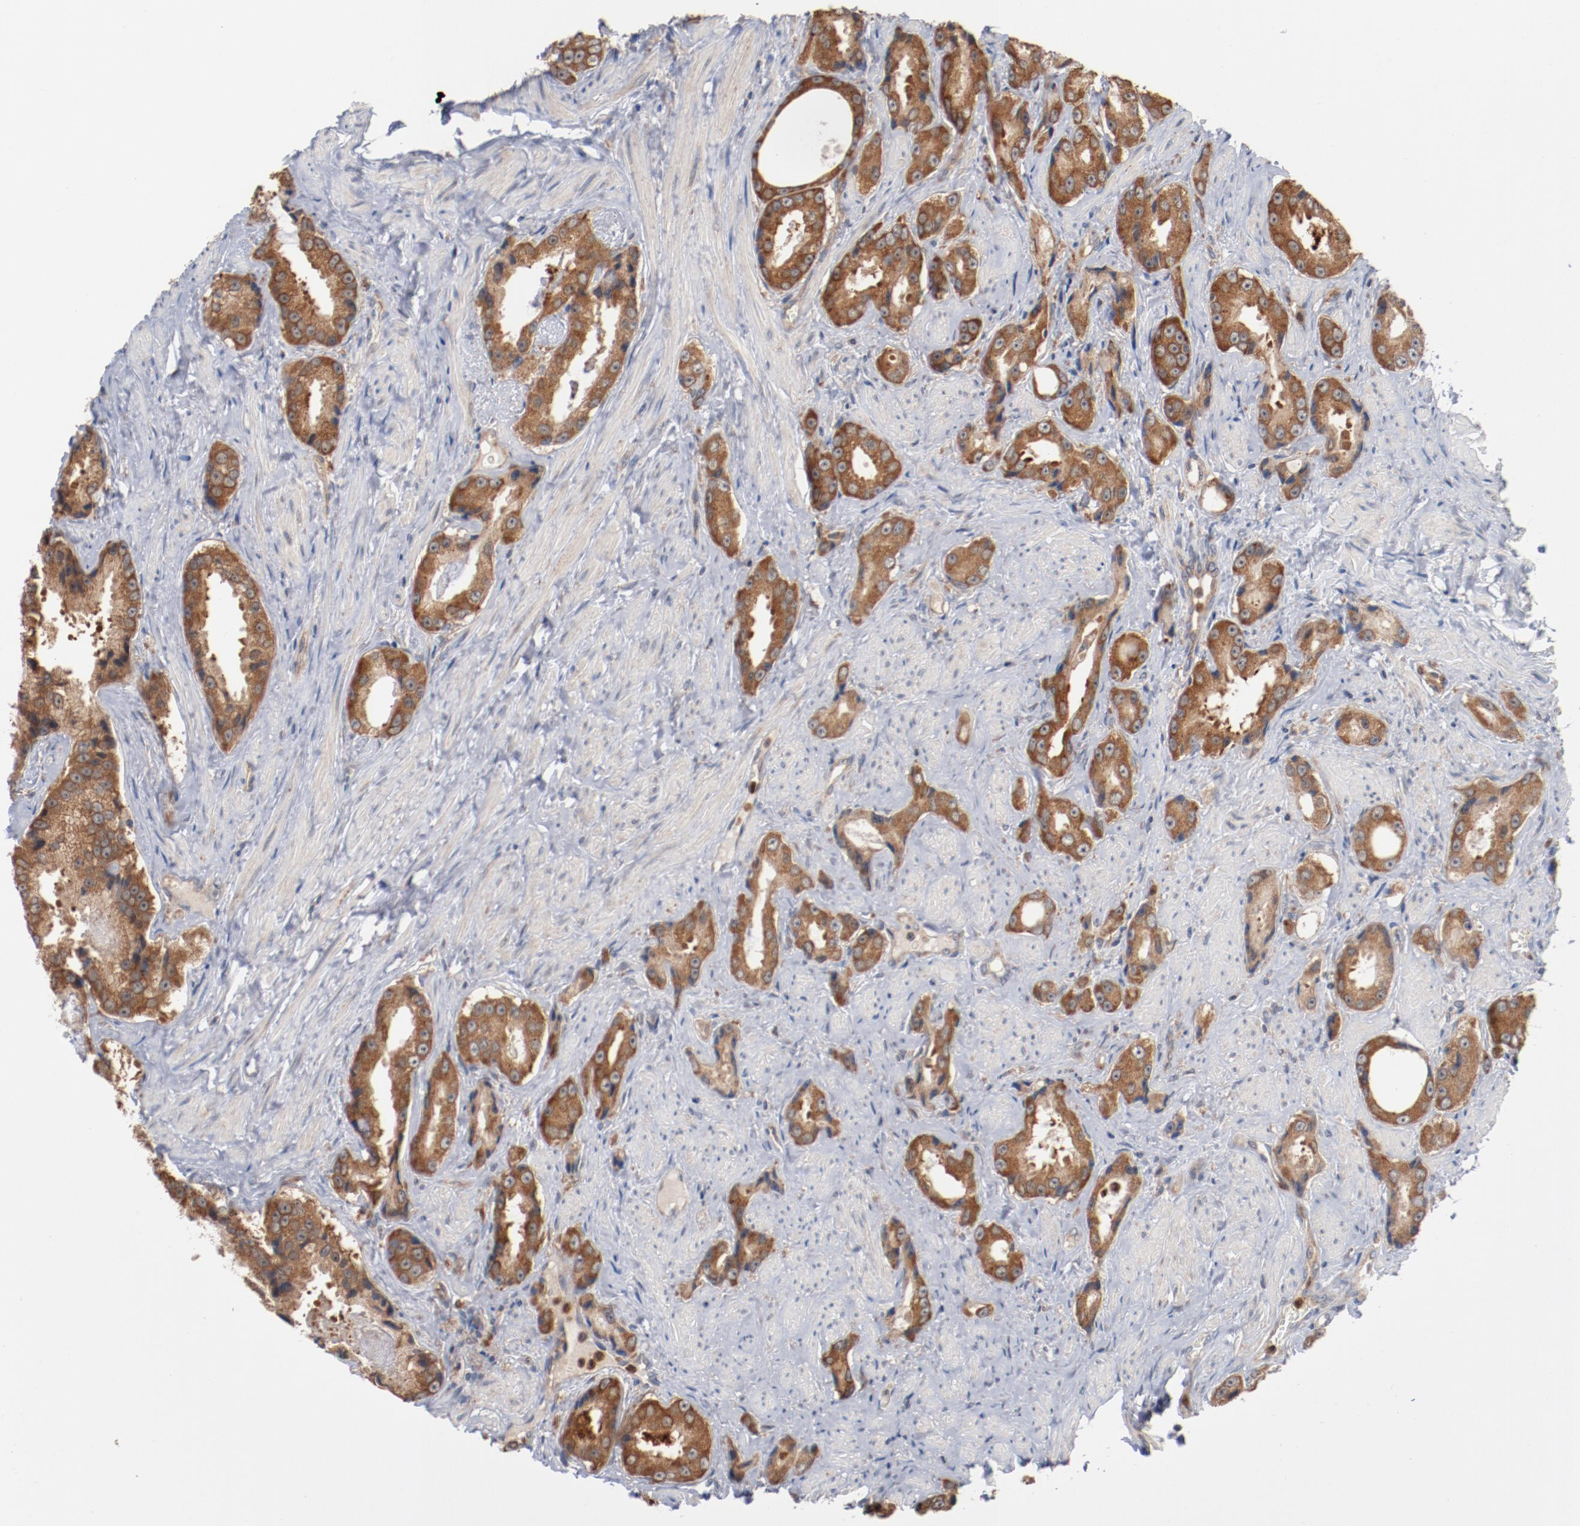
{"staining": {"intensity": "strong", "quantity": ">75%", "location": "cytoplasmic/membranous"}, "tissue": "prostate cancer", "cell_type": "Tumor cells", "image_type": "cancer", "snomed": [{"axis": "morphology", "description": "Adenocarcinoma, Medium grade"}, {"axis": "topography", "description": "Prostate"}], "caption": "High-magnification brightfield microscopy of adenocarcinoma (medium-grade) (prostate) stained with DAB (brown) and counterstained with hematoxylin (blue). tumor cells exhibit strong cytoplasmic/membranous expression is present in about>75% of cells. The staining was performed using DAB, with brown indicating positive protein expression. Nuclei are stained blue with hematoxylin.", "gene": "RNASE11", "patient": {"sex": "male", "age": 60}}